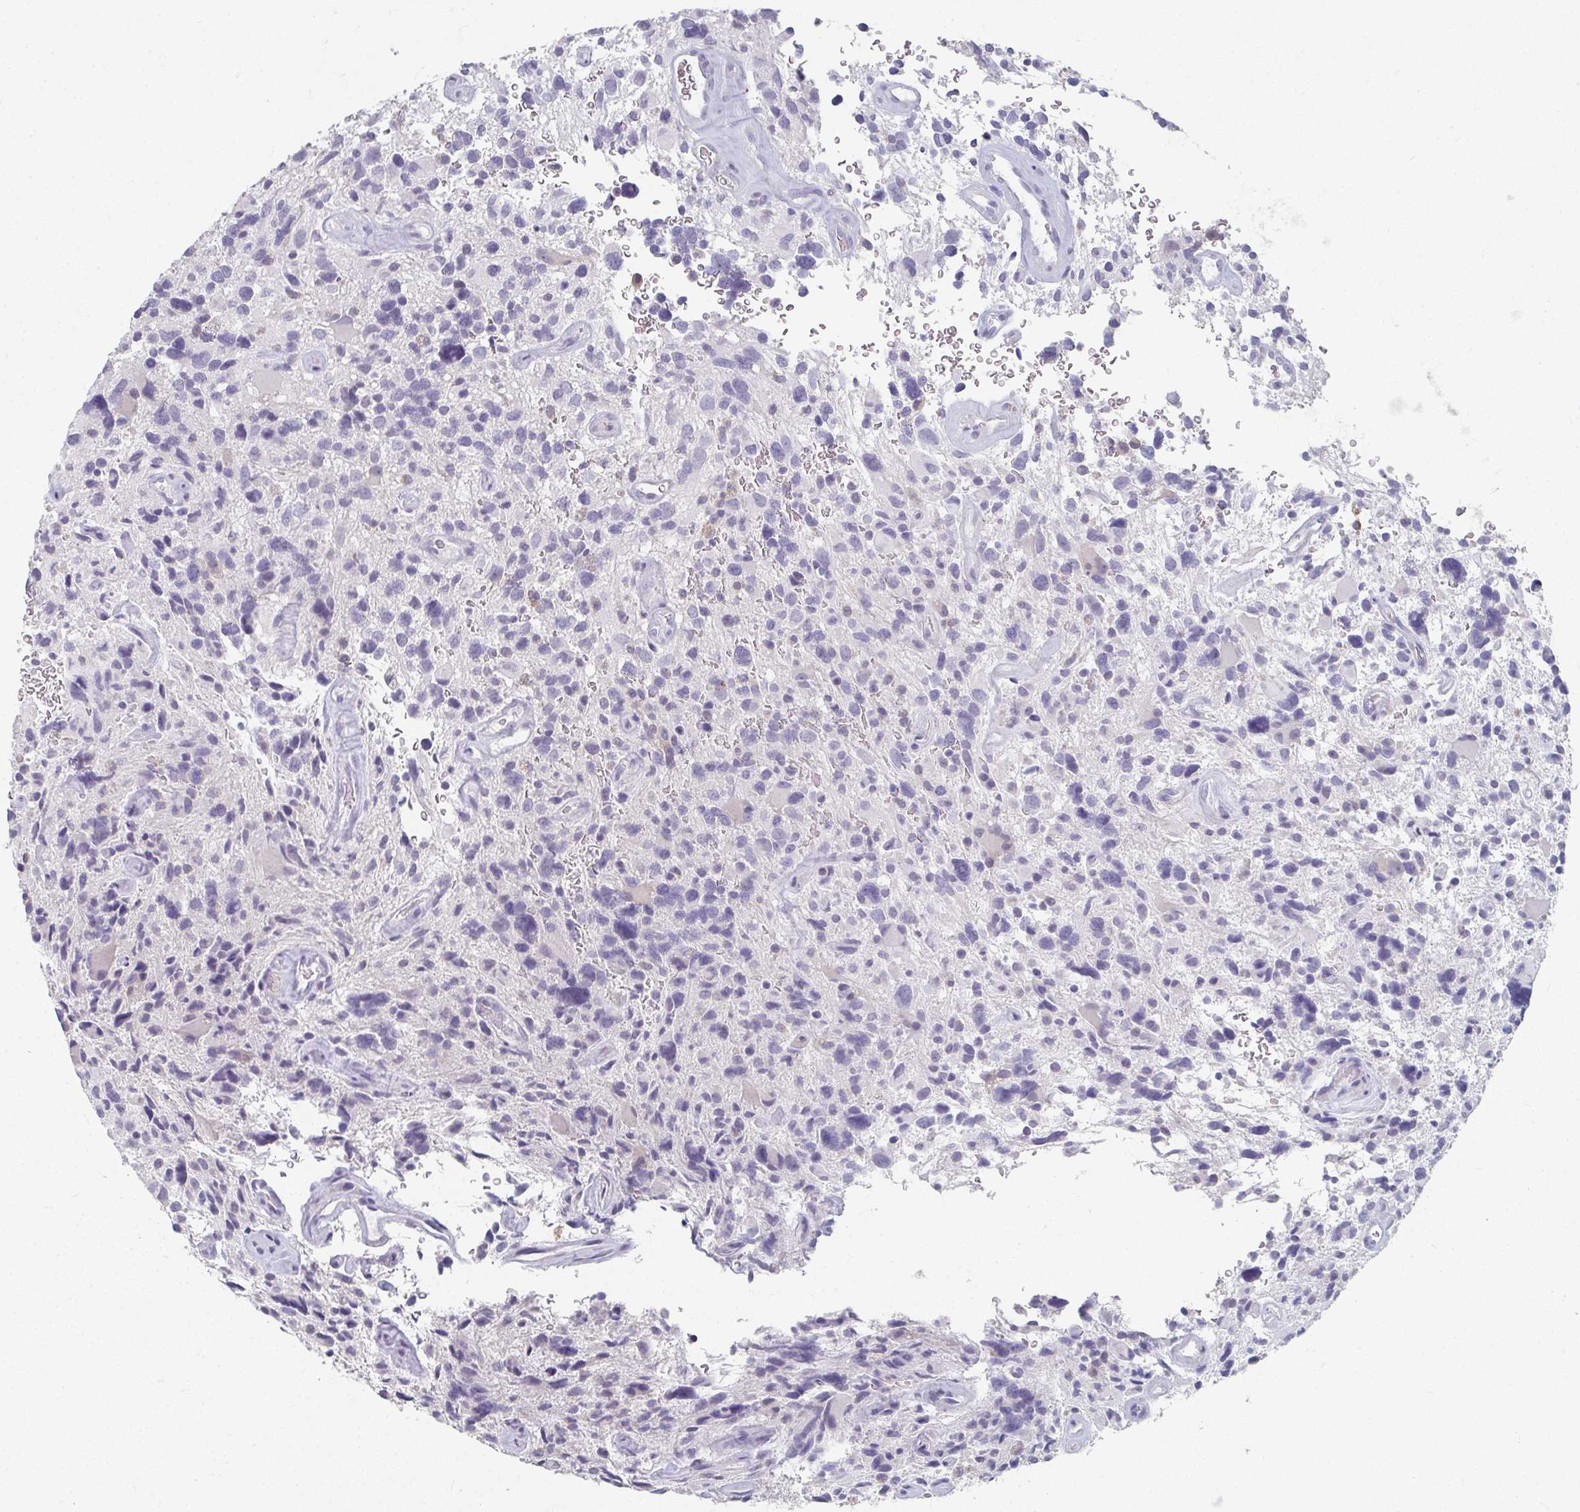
{"staining": {"intensity": "negative", "quantity": "none", "location": "none"}, "tissue": "glioma", "cell_type": "Tumor cells", "image_type": "cancer", "snomed": [{"axis": "morphology", "description": "Glioma, malignant, High grade"}, {"axis": "topography", "description": "Brain"}], "caption": "Immunohistochemical staining of malignant high-grade glioma displays no significant expression in tumor cells.", "gene": "CAMKV", "patient": {"sex": "male", "age": 49}}